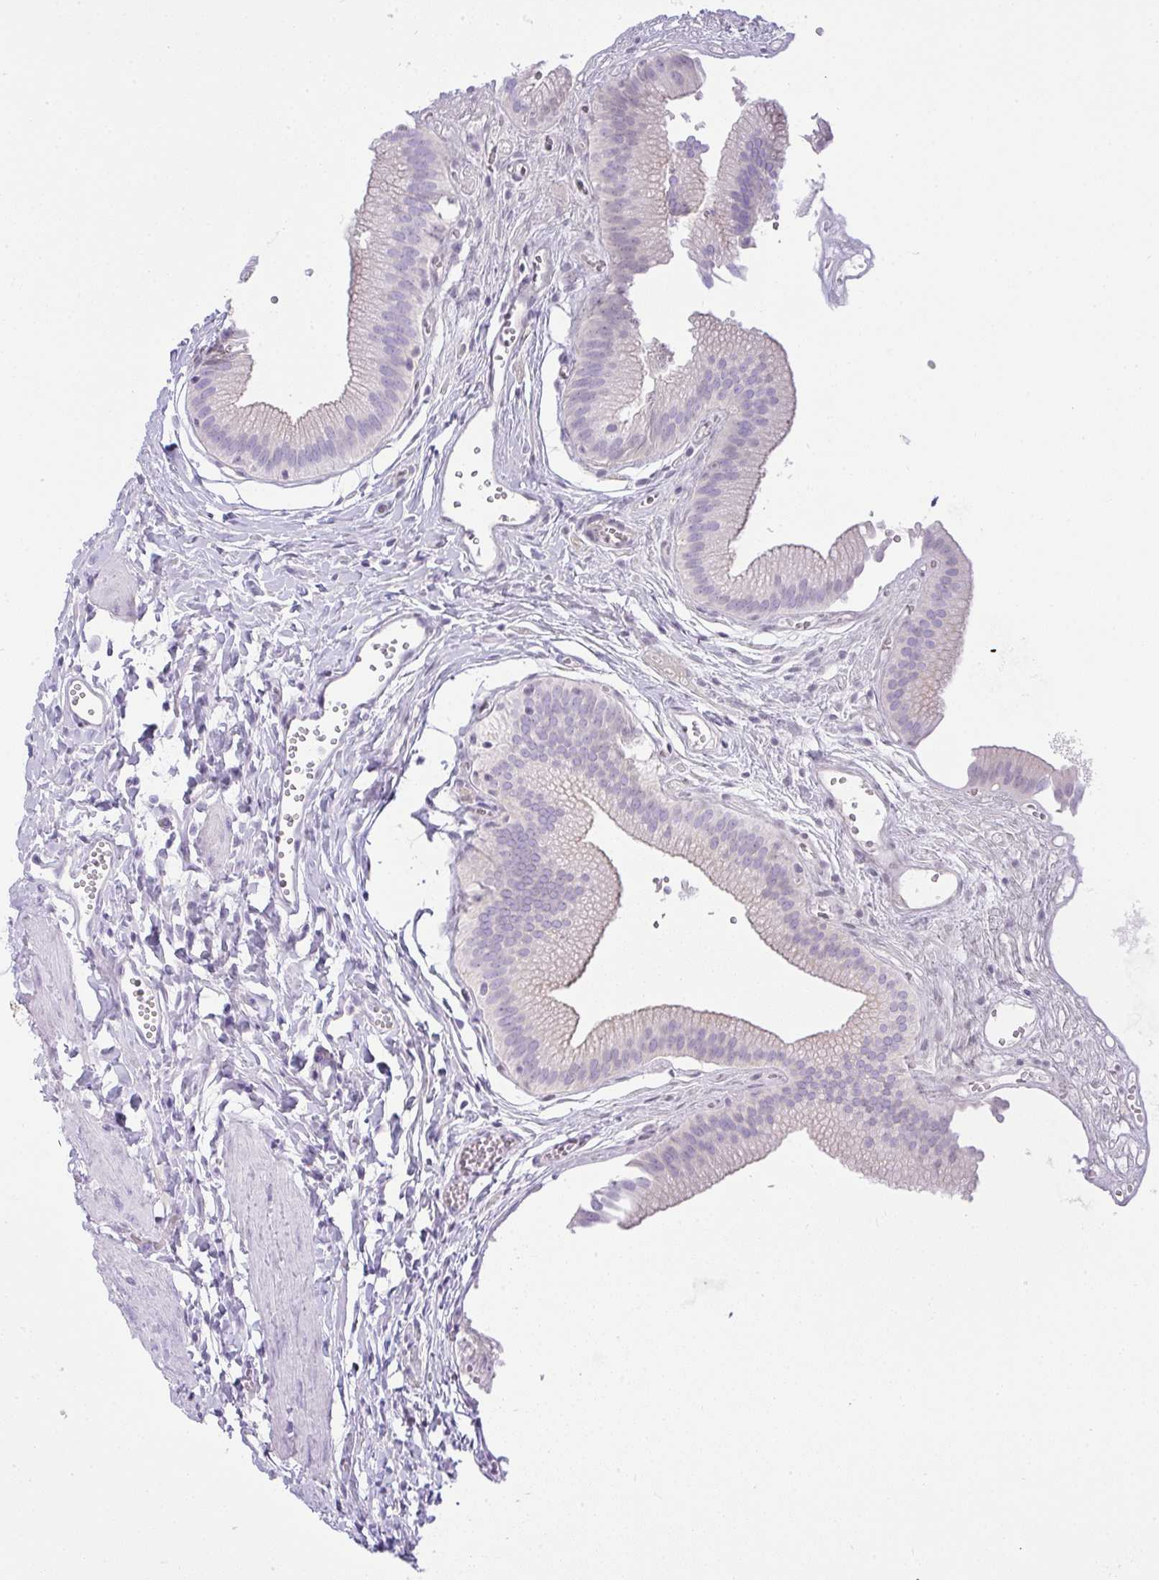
{"staining": {"intensity": "weak", "quantity": "25%-75%", "location": "cytoplasmic/membranous"}, "tissue": "gallbladder", "cell_type": "Glandular cells", "image_type": "normal", "snomed": [{"axis": "morphology", "description": "Normal tissue, NOS"}, {"axis": "topography", "description": "Gallbladder"}, {"axis": "topography", "description": "Peripheral nerve tissue"}], "caption": "IHC staining of normal gallbladder, which reveals low levels of weak cytoplasmic/membranous positivity in about 25%-75% of glandular cells indicating weak cytoplasmic/membranous protein staining. The staining was performed using DAB (3,3'-diaminobenzidine) (brown) for protein detection and nuclei were counterstained in hematoxylin (blue).", "gene": "RASL10A", "patient": {"sex": "male", "age": 17}}